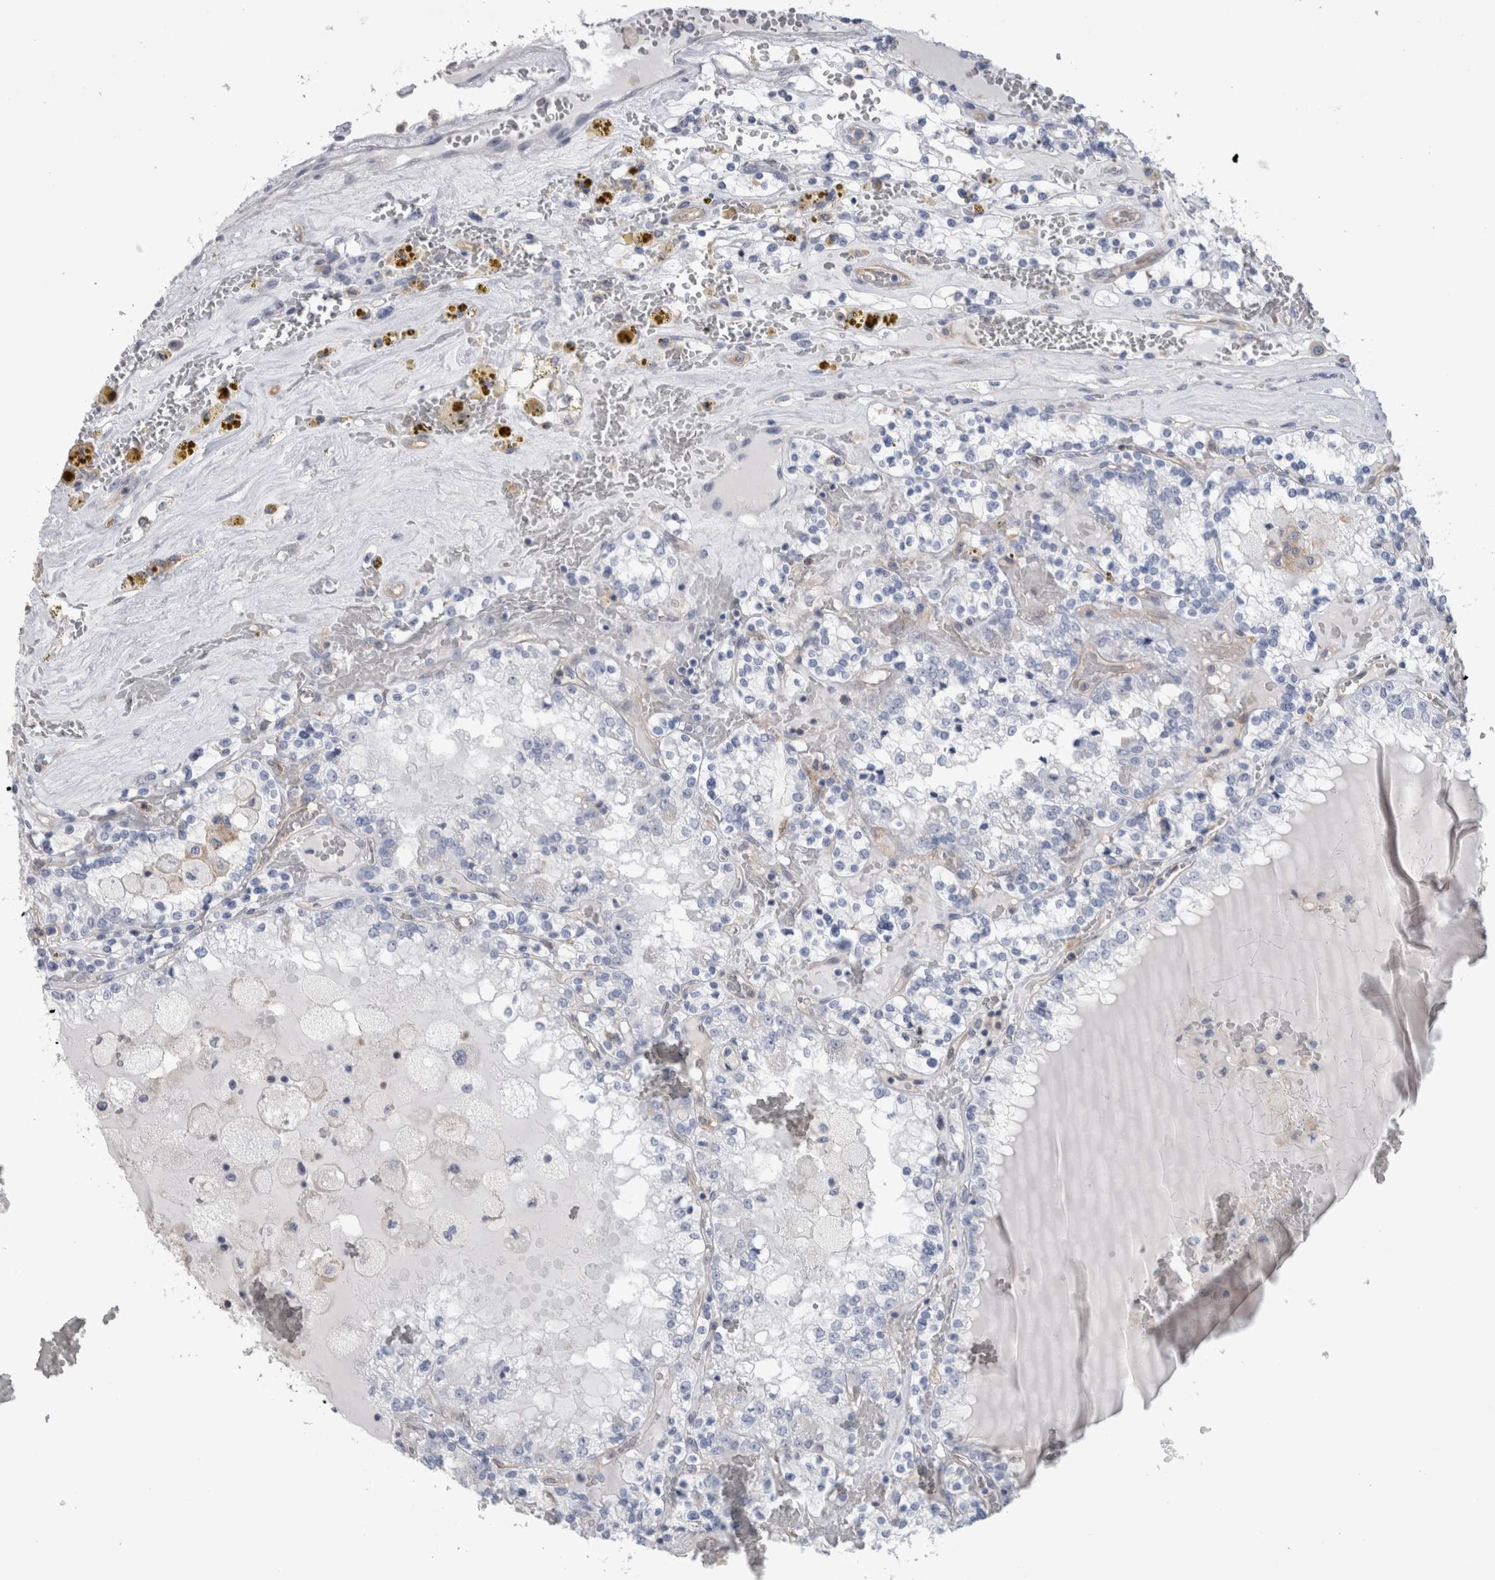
{"staining": {"intensity": "negative", "quantity": "none", "location": "none"}, "tissue": "renal cancer", "cell_type": "Tumor cells", "image_type": "cancer", "snomed": [{"axis": "morphology", "description": "Adenocarcinoma, NOS"}, {"axis": "topography", "description": "Kidney"}], "caption": "Immunohistochemical staining of renal adenocarcinoma shows no significant expression in tumor cells.", "gene": "SCRN1", "patient": {"sex": "female", "age": 56}}